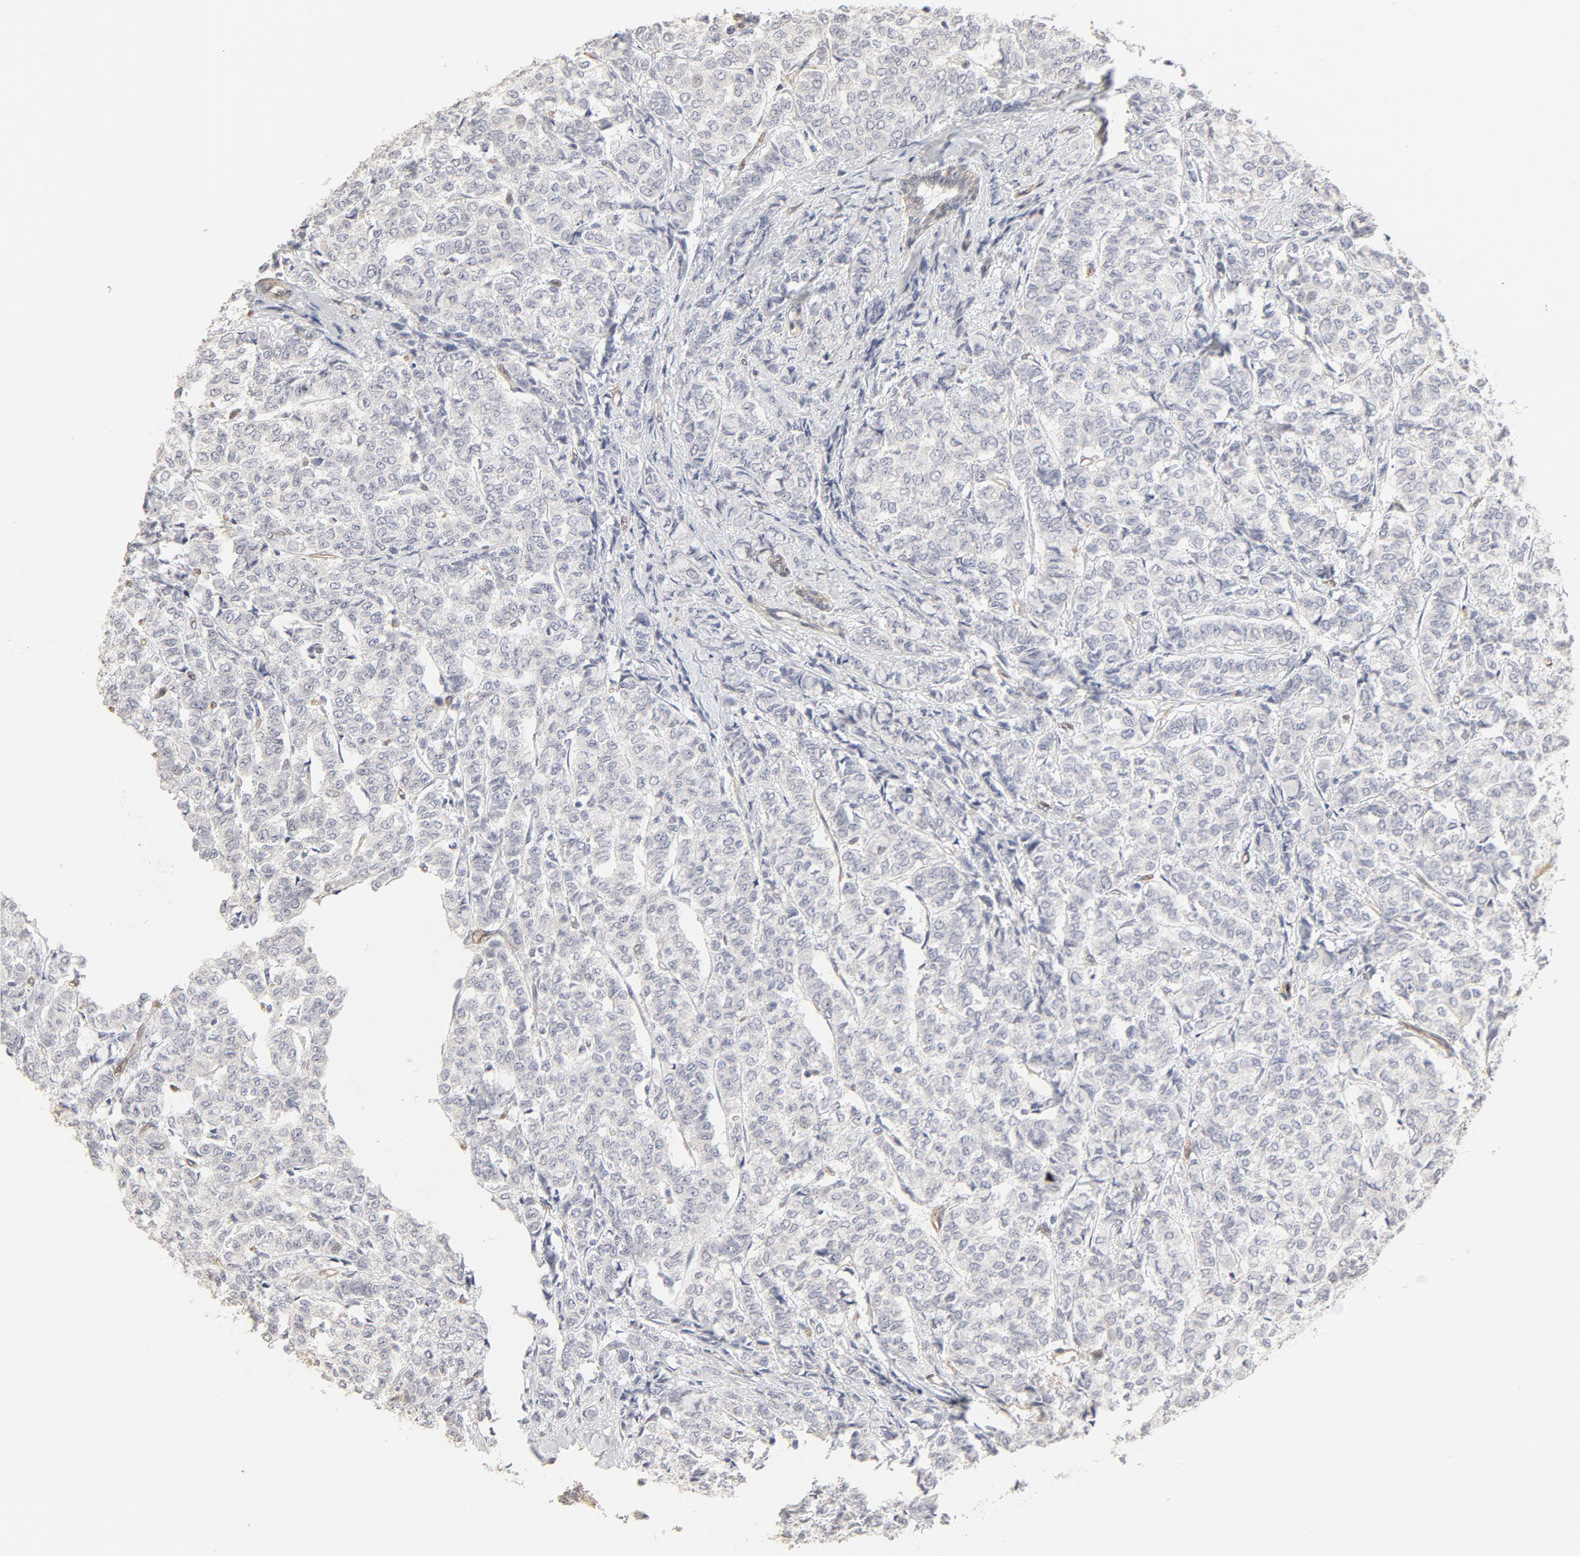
{"staining": {"intensity": "negative", "quantity": "none", "location": "none"}, "tissue": "breast cancer", "cell_type": "Tumor cells", "image_type": "cancer", "snomed": [{"axis": "morphology", "description": "Lobular carcinoma"}, {"axis": "topography", "description": "Breast"}], "caption": "Tumor cells show no significant expression in breast lobular carcinoma.", "gene": "MAGED4", "patient": {"sex": "female", "age": 60}}